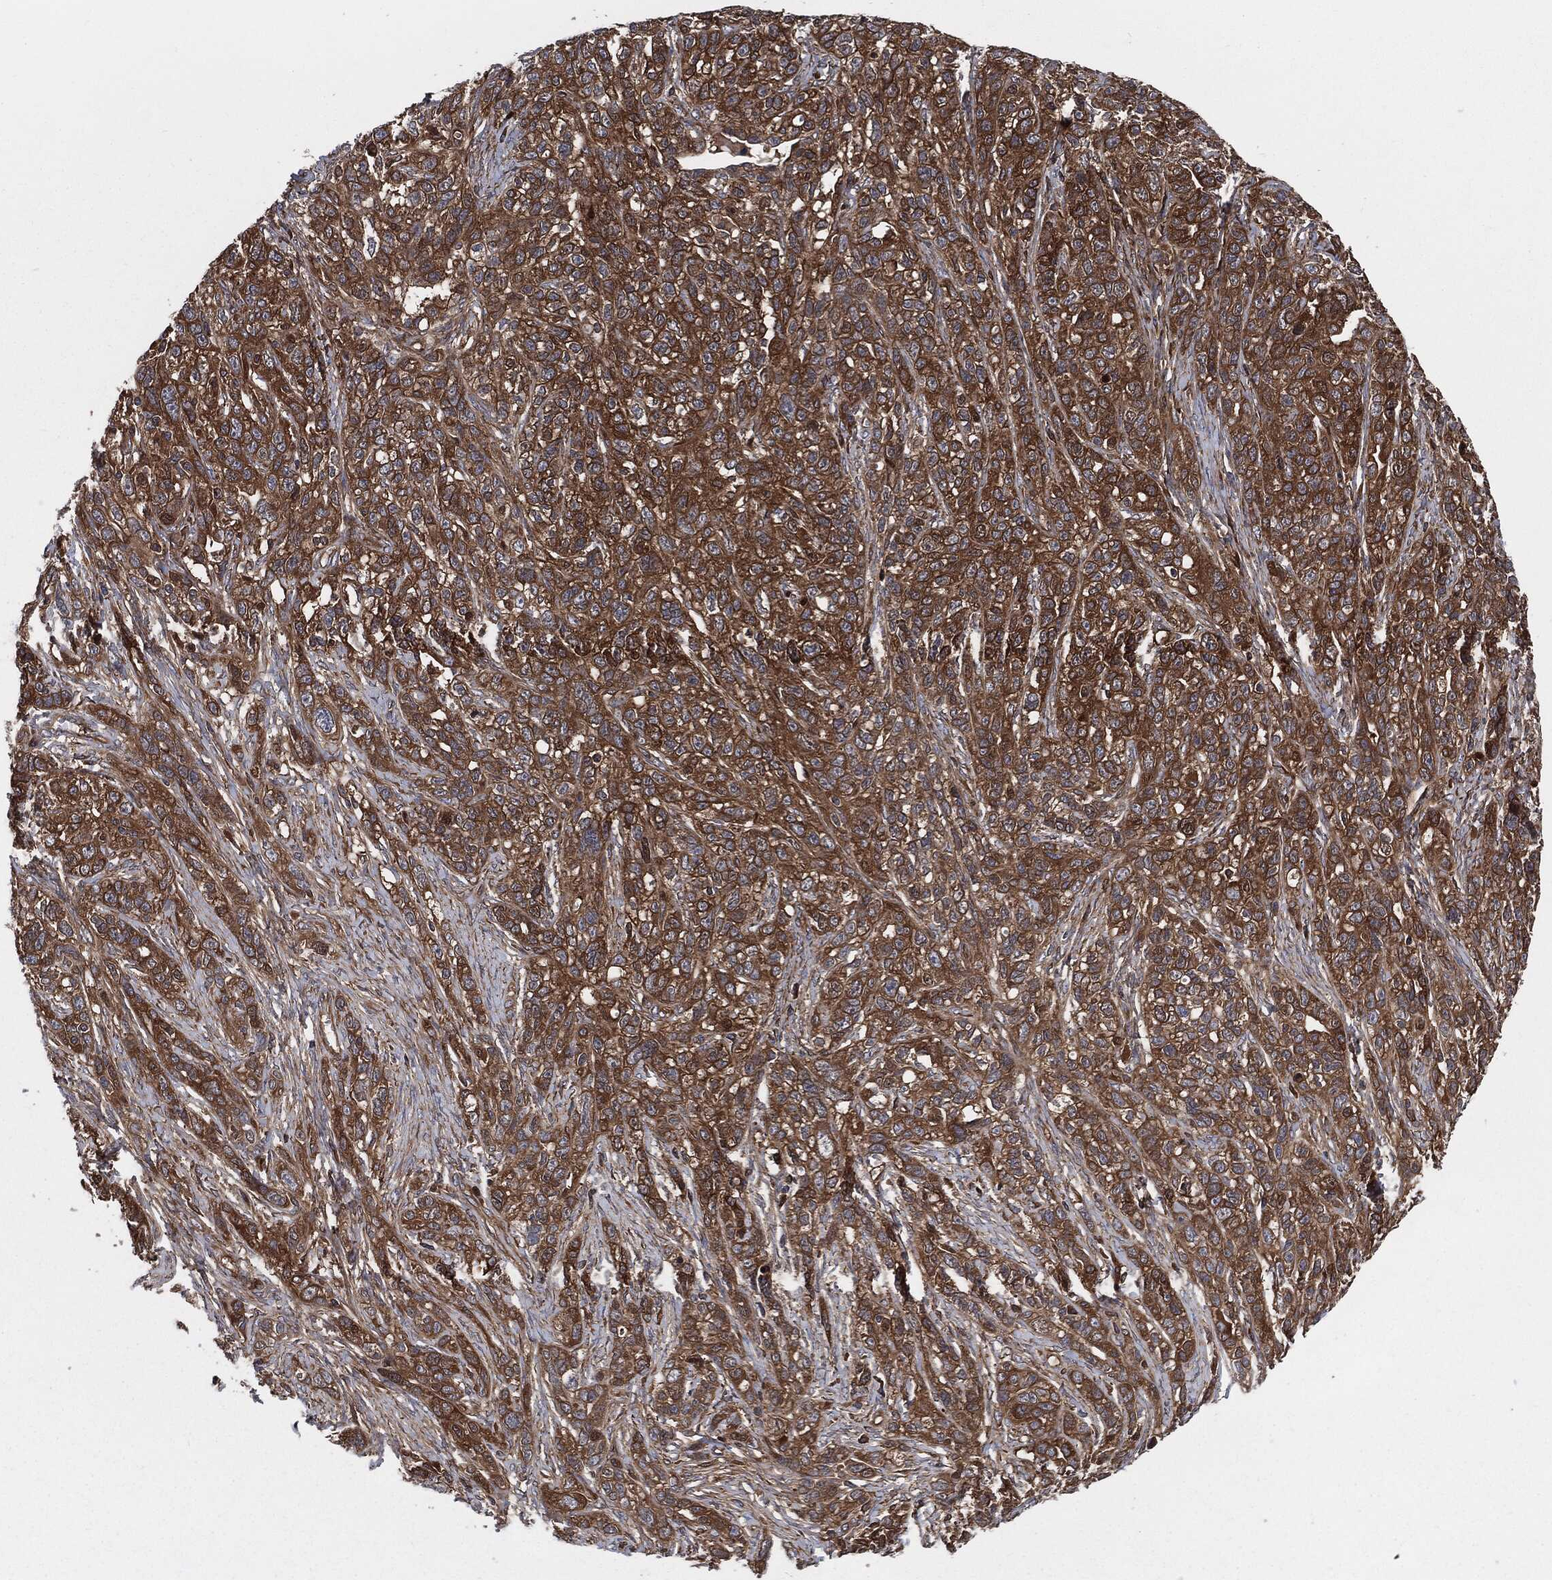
{"staining": {"intensity": "strong", "quantity": ">75%", "location": "cytoplasmic/membranous"}, "tissue": "ovarian cancer", "cell_type": "Tumor cells", "image_type": "cancer", "snomed": [{"axis": "morphology", "description": "Cystadenocarcinoma, serous, NOS"}, {"axis": "topography", "description": "Ovary"}], "caption": "Strong cytoplasmic/membranous expression for a protein is appreciated in about >75% of tumor cells of ovarian cancer (serous cystadenocarcinoma) using immunohistochemistry.", "gene": "XPNPEP1", "patient": {"sex": "female", "age": 71}}